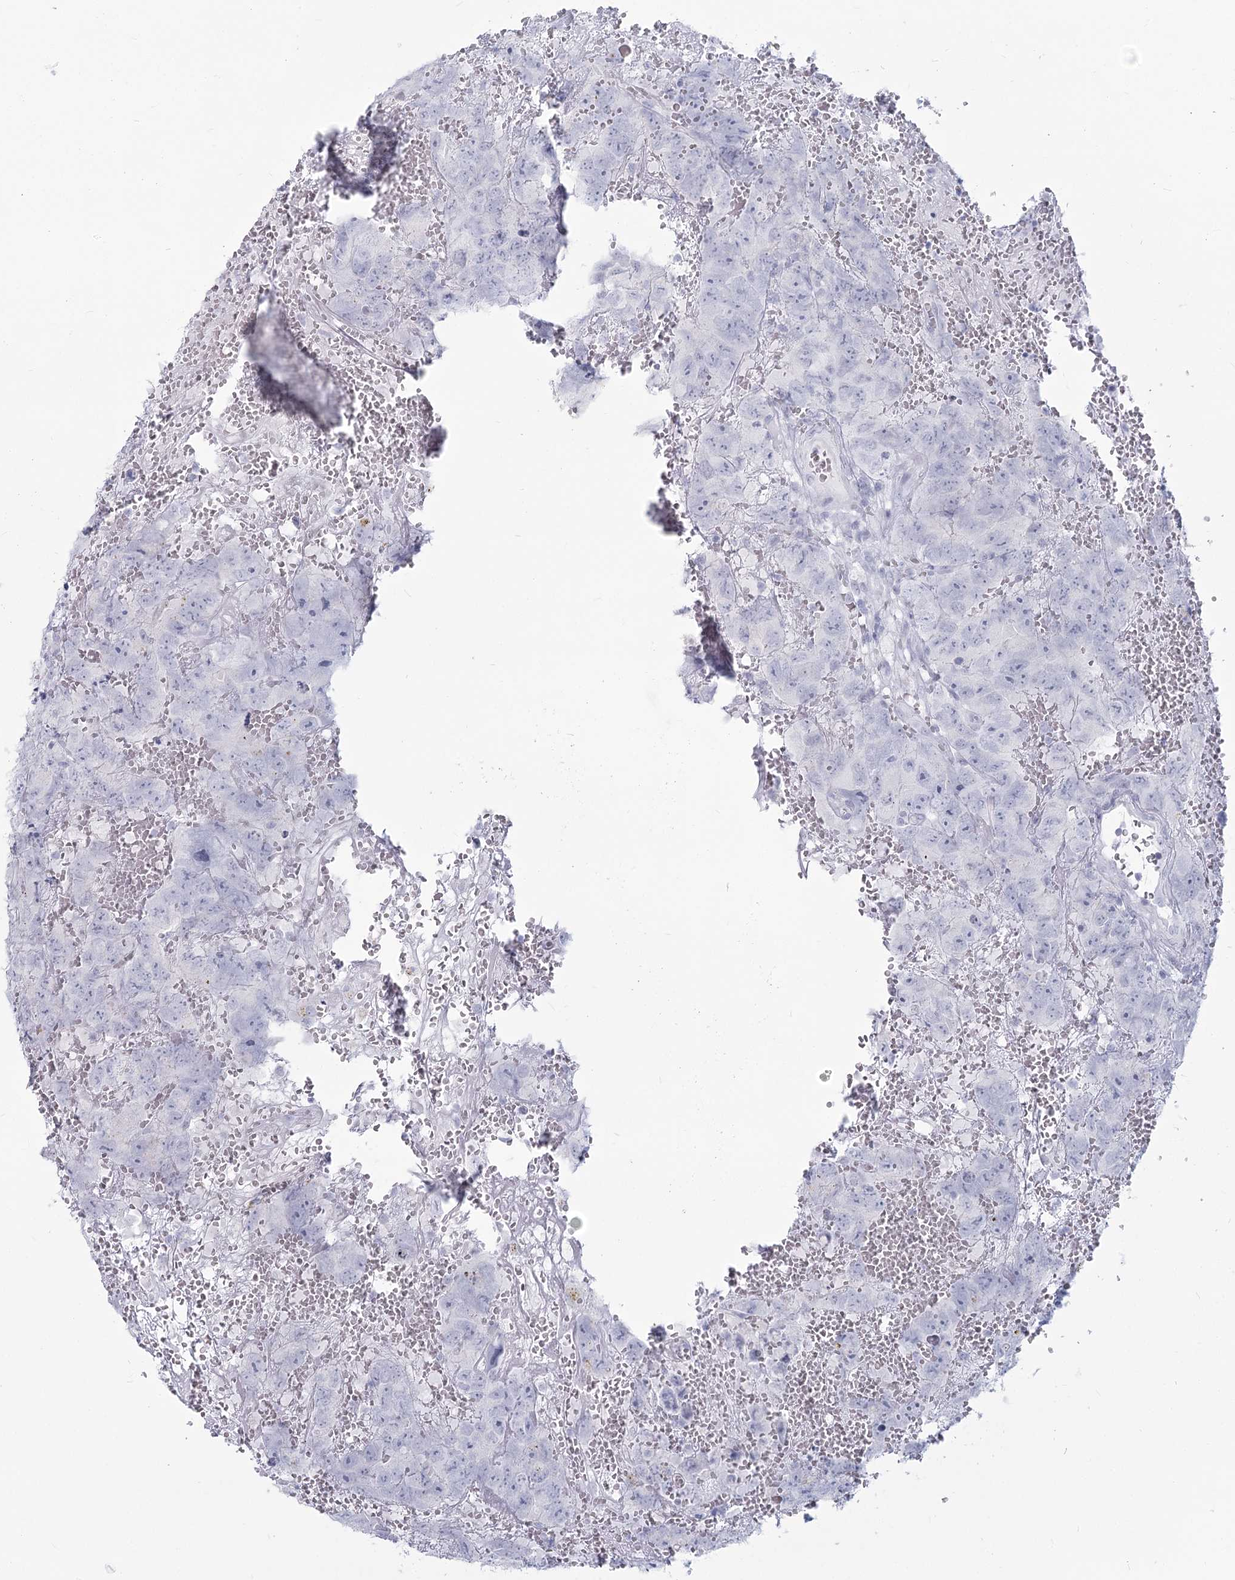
{"staining": {"intensity": "negative", "quantity": "none", "location": "none"}, "tissue": "testis cancer", "cell_type": "Tumor cells", "image_type": "cancer", "snomed": [{"axis": "morphology", "description": "Carcinoma, Embryonal, NOS"}, {"axis": "topography", "description": "Testis"}], "caption": "Immunohistochemical staining of human embryonal carcinoma (testis) shows no significant positivity in tumor cells.", "gene": "SLC6A19", "patient": {"sex": "male", "age": 45}}